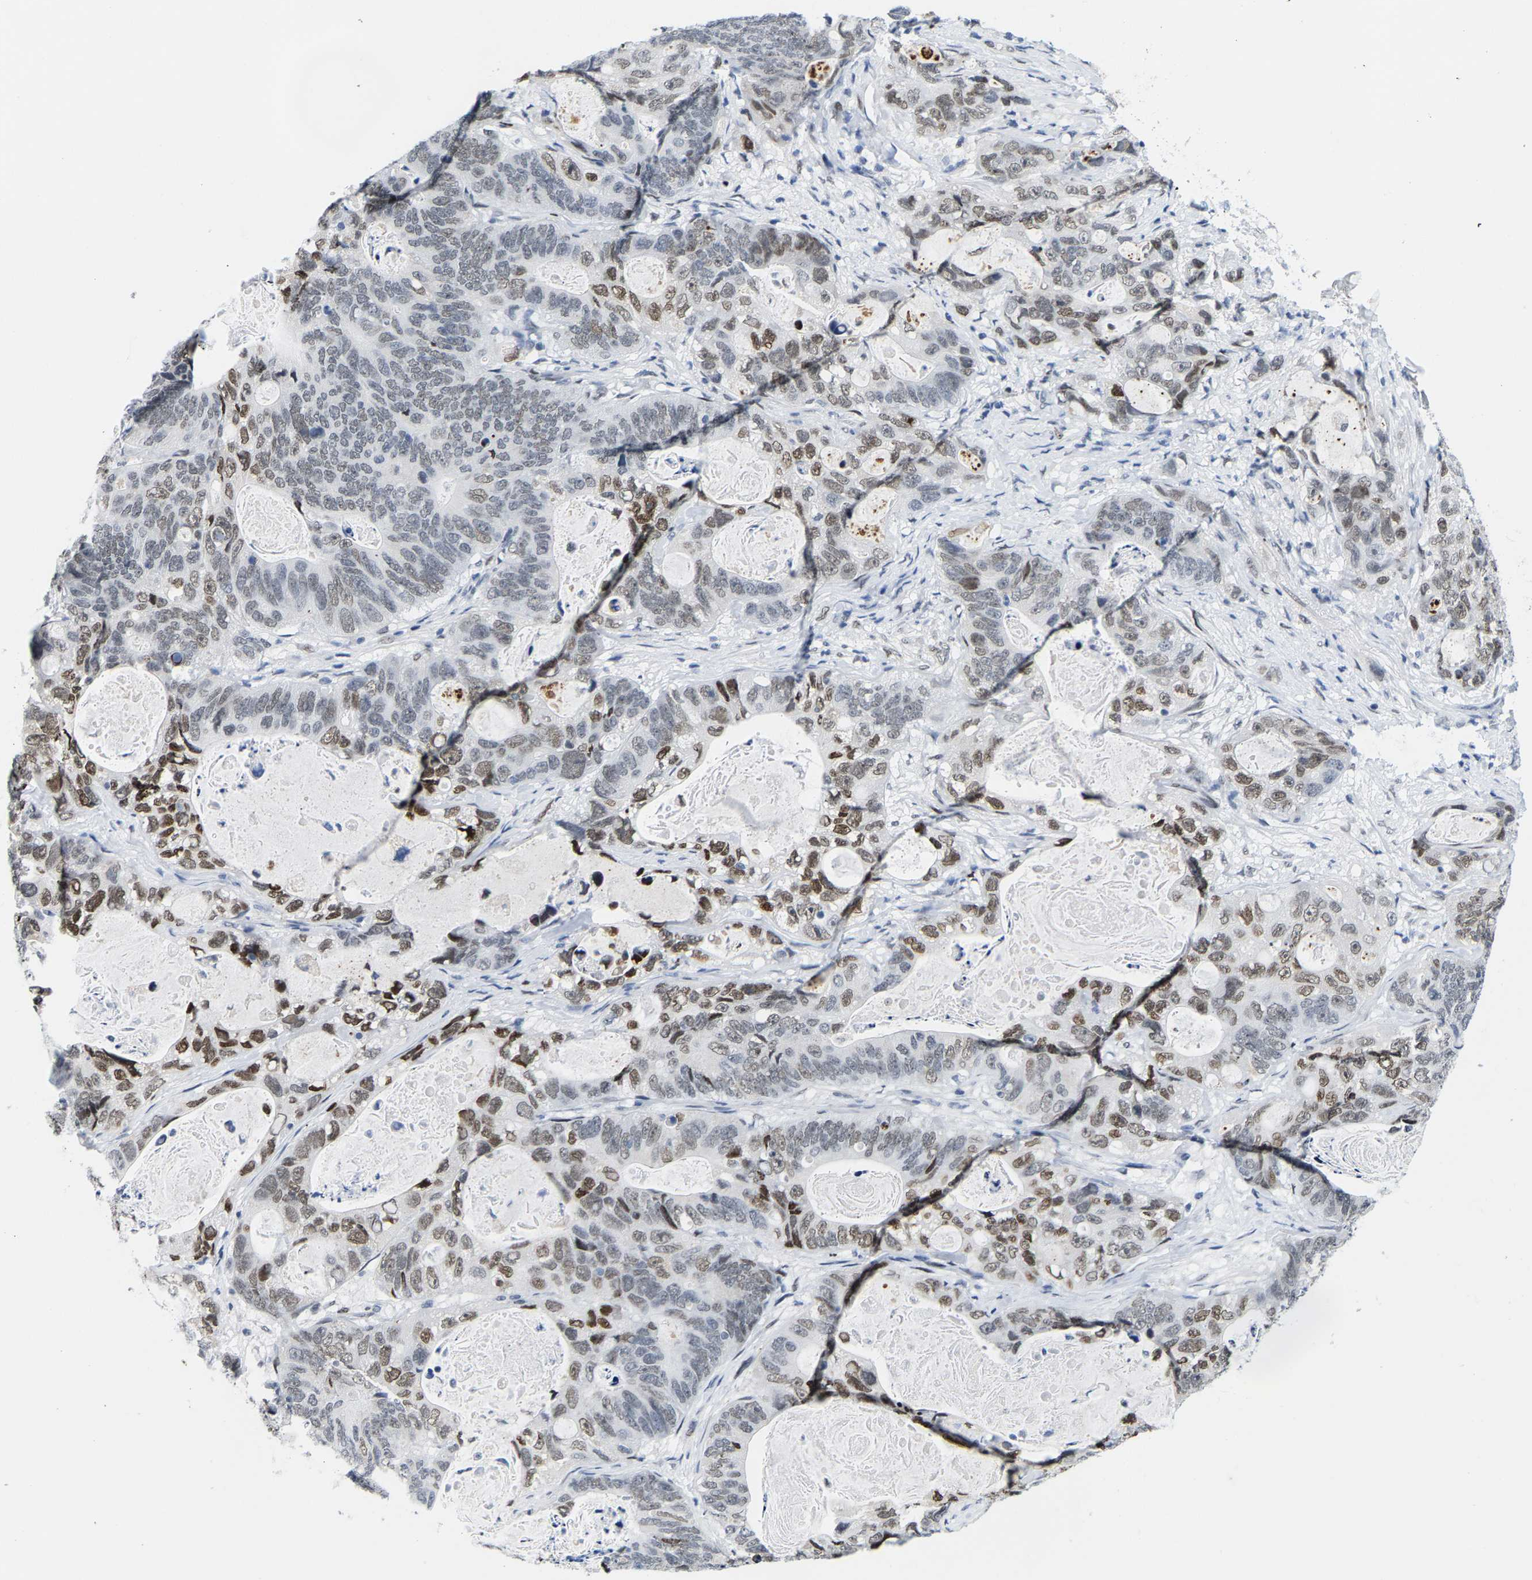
{"staining": {"intensity": "moderate", "quantity": "25%-75%", "location": "nuclear"}, "tissue": "stomach cancer", "cell_type": "Tumor cells", "image_type": "cancer", "snomed": [{"axis": "morphology", "description": "Normal tissue, NOS"}, {"axis": "morphology", "description": "Adenocarcinoma, NOS"}, {"axis": "topography", "description": "Stomach"}], "caption": "DAB (3,3'-diaminobenzidine) immunohistochemical staining of human stomach adenocarcinoma displays moderate nuclear protein expression in approximately 25%-75% of tumor cells. The staining was performed using DAB, with brown indicating positive protein expression. Nuclei are stained blue with hematoxylin.", "gene": "SETD1B", "patient": {"sex": "female", "age": 89}}